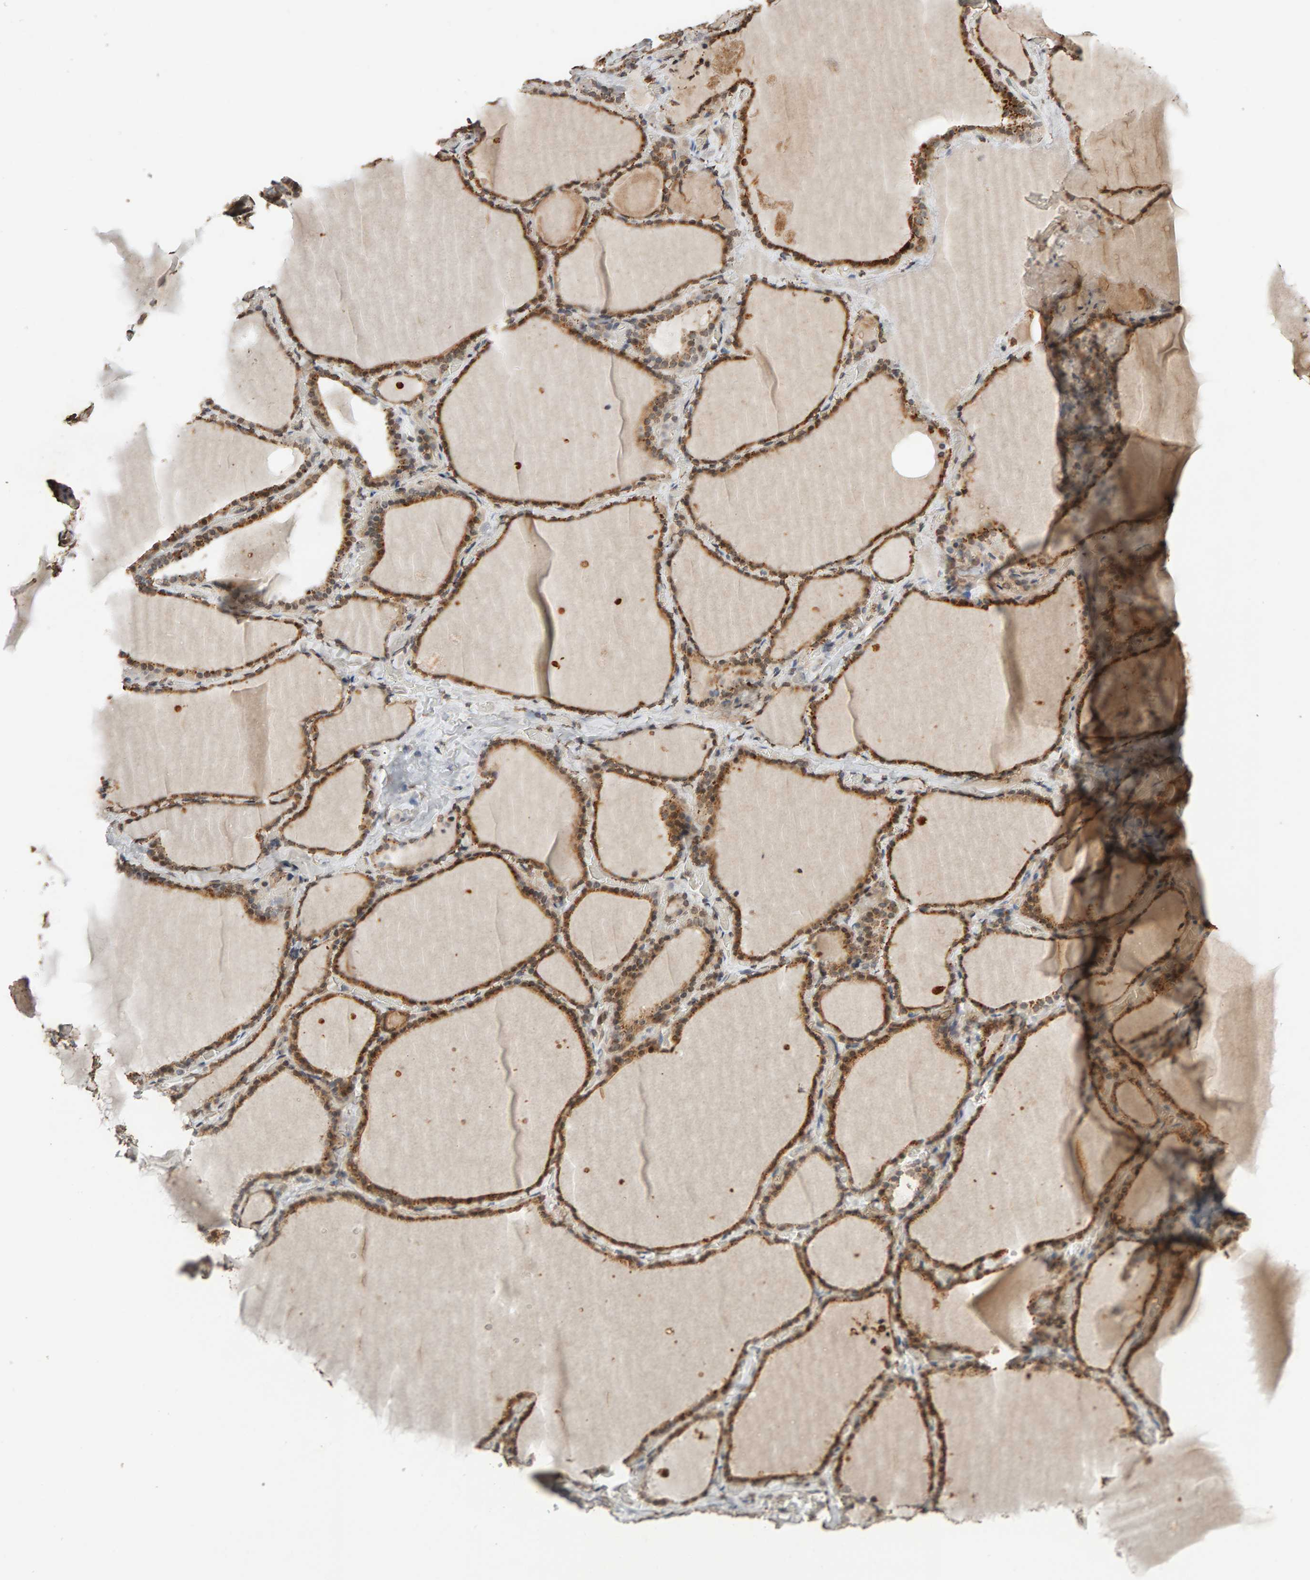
{"staining": {"intensity": "moderate", "quantity": ">75%", "location": "cytoplasmic/membranous,nuclear"}, "tissue": "thyroid gland", "cell_type": "Glandular cells", "image_type": "normal", "snomed": [{"axis": "morphology", "description": "Normal tissue, NOS"}, {"axis": "topography", "description": "Thyroid gland"}], "caption": "DAB immunohistochemical staining of benign human thyroid gland shows moderate cytoplasmic/membranous,nuclear protein positivity in about >75% of glandular cells.", "gene": "DNAJB5", "patient": {"sex": "female", "age": 22}}